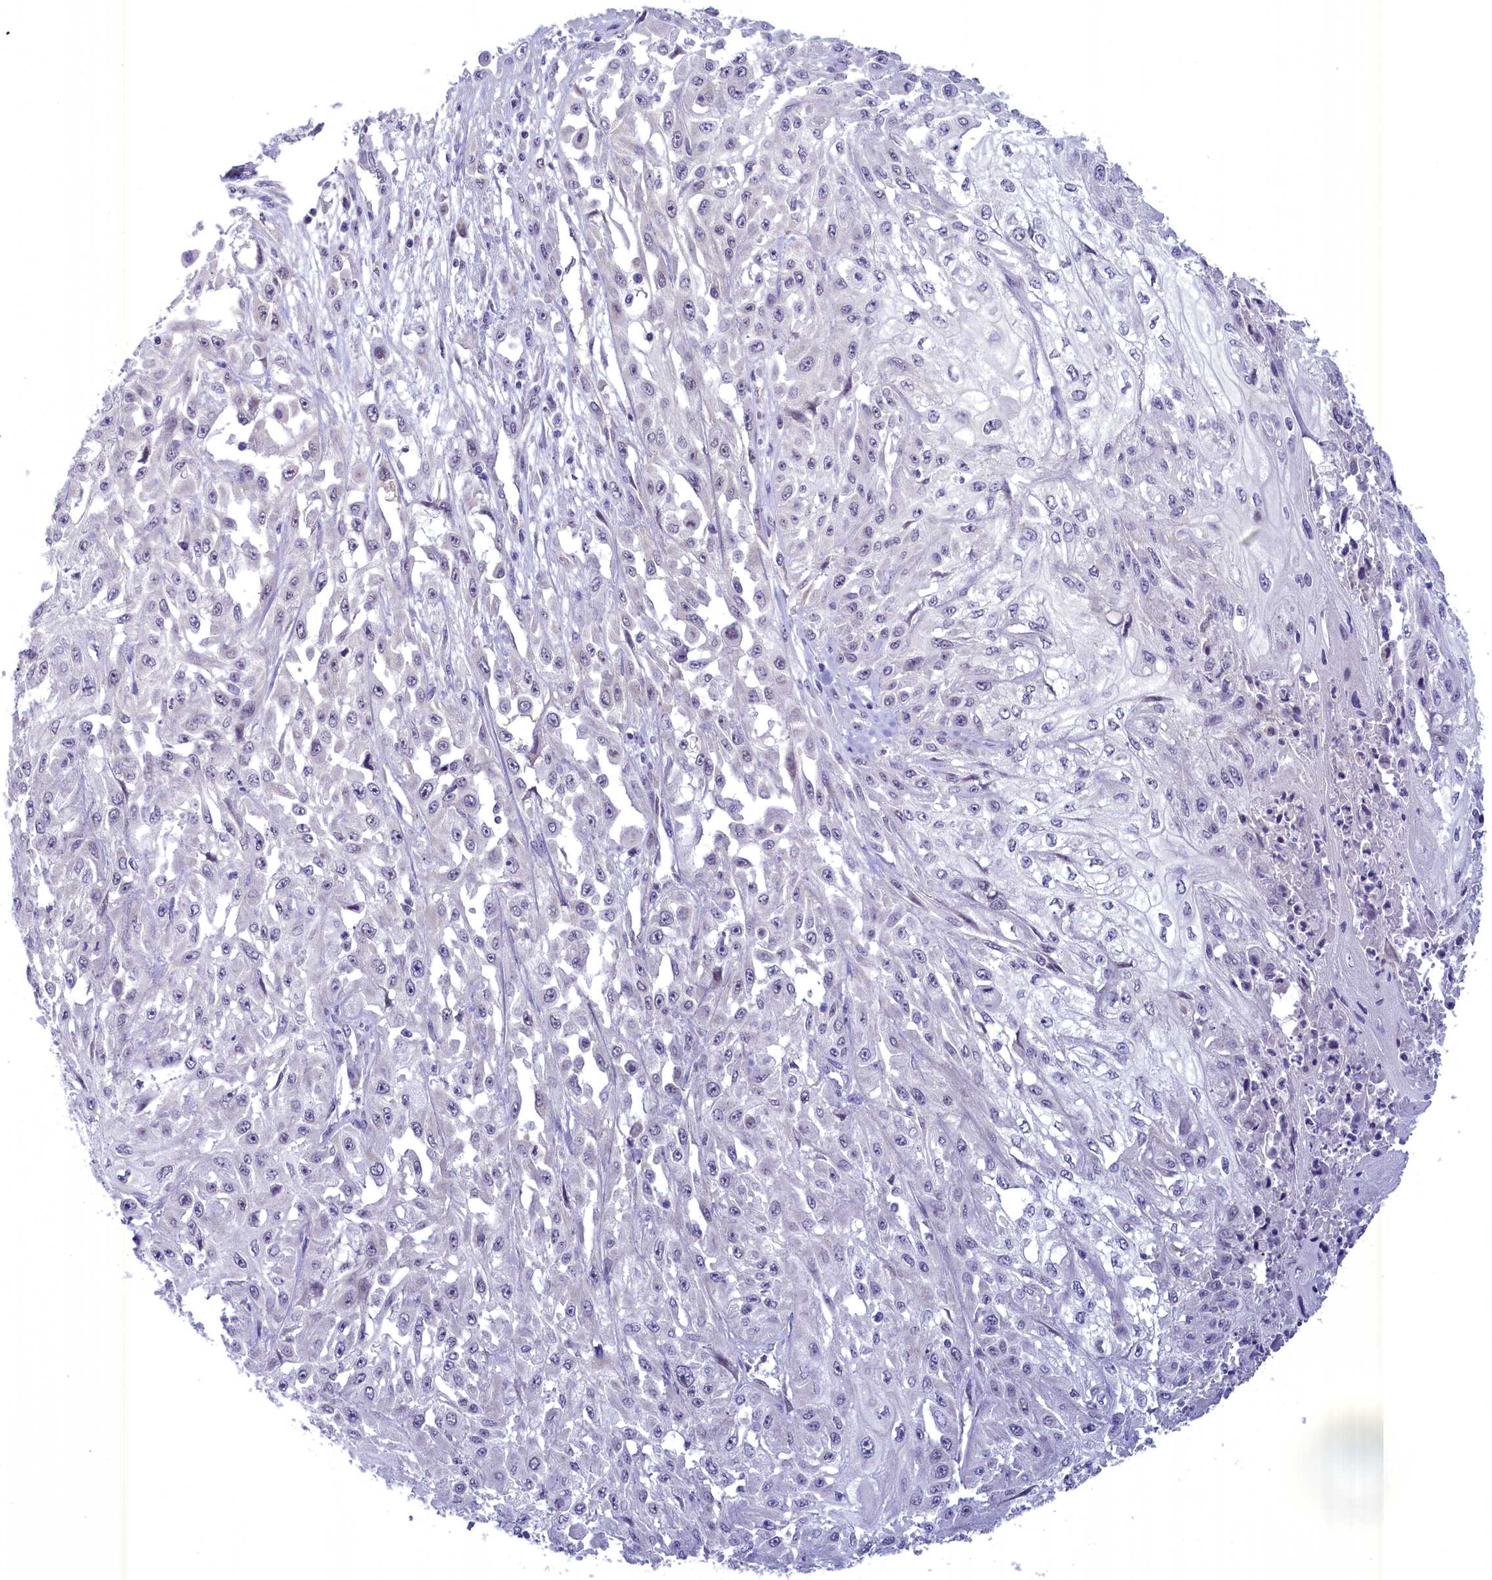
{"staining": {"intensity": "negative", "quantity": "none", "location": "none"}, "tissue": "skin cancer", "cell_type": "Tumor cells", "image_type": "cancer", "snomed": [{"axis": "morphology", "description": "Squamous cell carcinoma, NOS"}, {"axis": "morphology", "description": "Squamous cell carcinoma, metastatic, NOS"}, {"axis": "topography", "description": "Skin"}, {"axis": "topography", "description": "Lymph node"}], "caption": "Immunohistochemical staining of human skin metastatic squamous cell carcinoma reveals no significant staining in tumor cells.", "gene": "FAM149B1", "patient": {"sex": "male", "age": 75}}